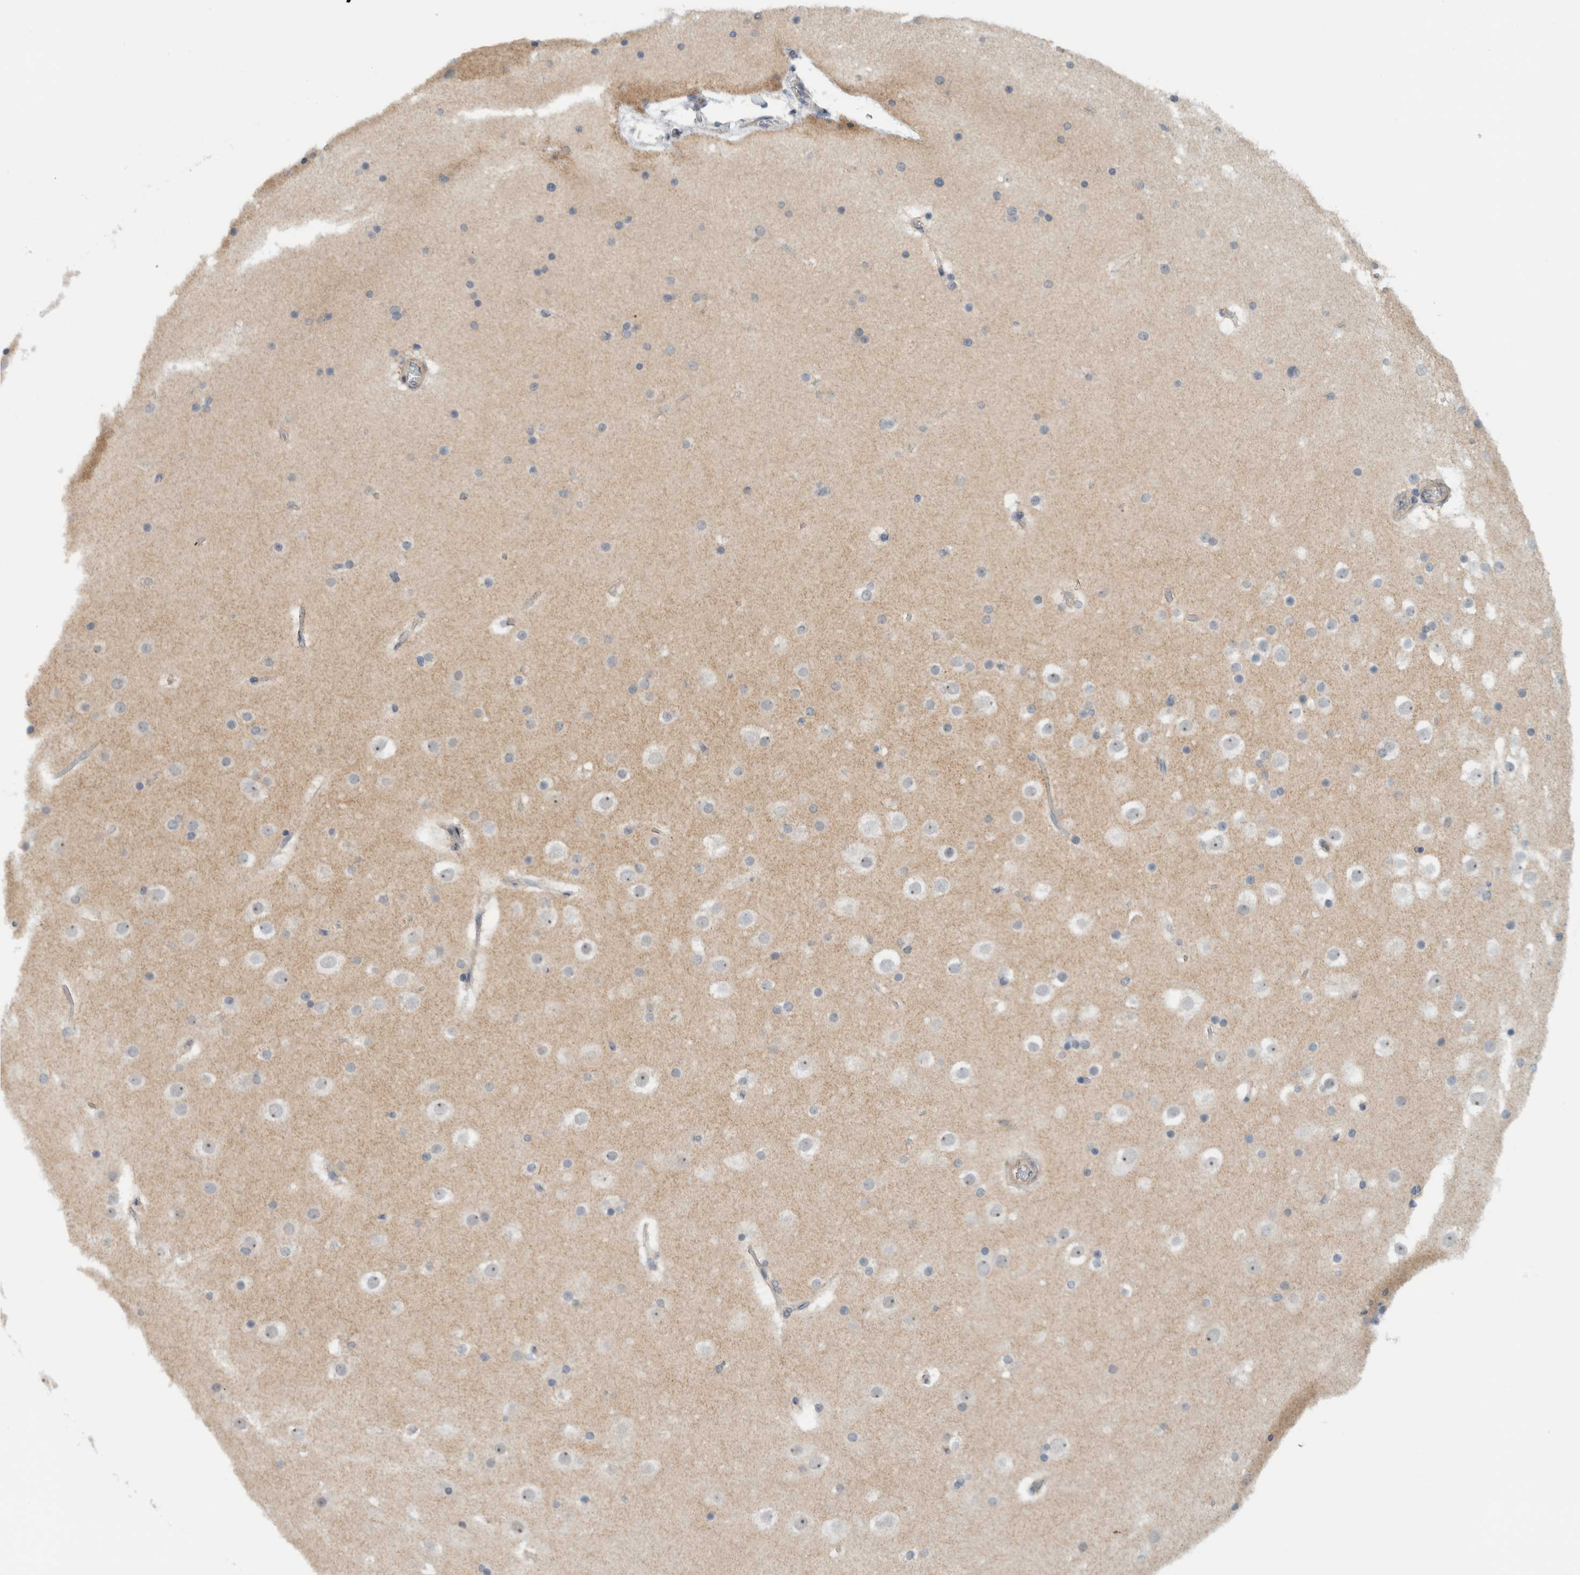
{"staining": {"intensity": "negative", "quantity": "none", "location": "none"}, "tissue": "cerebral cortex", "cell_type": "Endothelial cells", "image_type": "normal", "snomed": [{"axis": "morphology", "description": "Normal tissue, NOS"}, {"axis": "topography", "description": "Cerebral cortex"}], "caption": "High magnification brightfield microscopy of normal cerebral cortex stained with DAB (3,3'-diaminobenzidine) (brown) and counterstained with hematoxylin (blue): endothelial cells show no significant positivity. (Stains: DAB IHC with hematoxylin counter stain, Microscopy: brightfield microscopy at high magnification).", "gene": "MPRIP", "patient": {"sex": "male", "age": 57}}